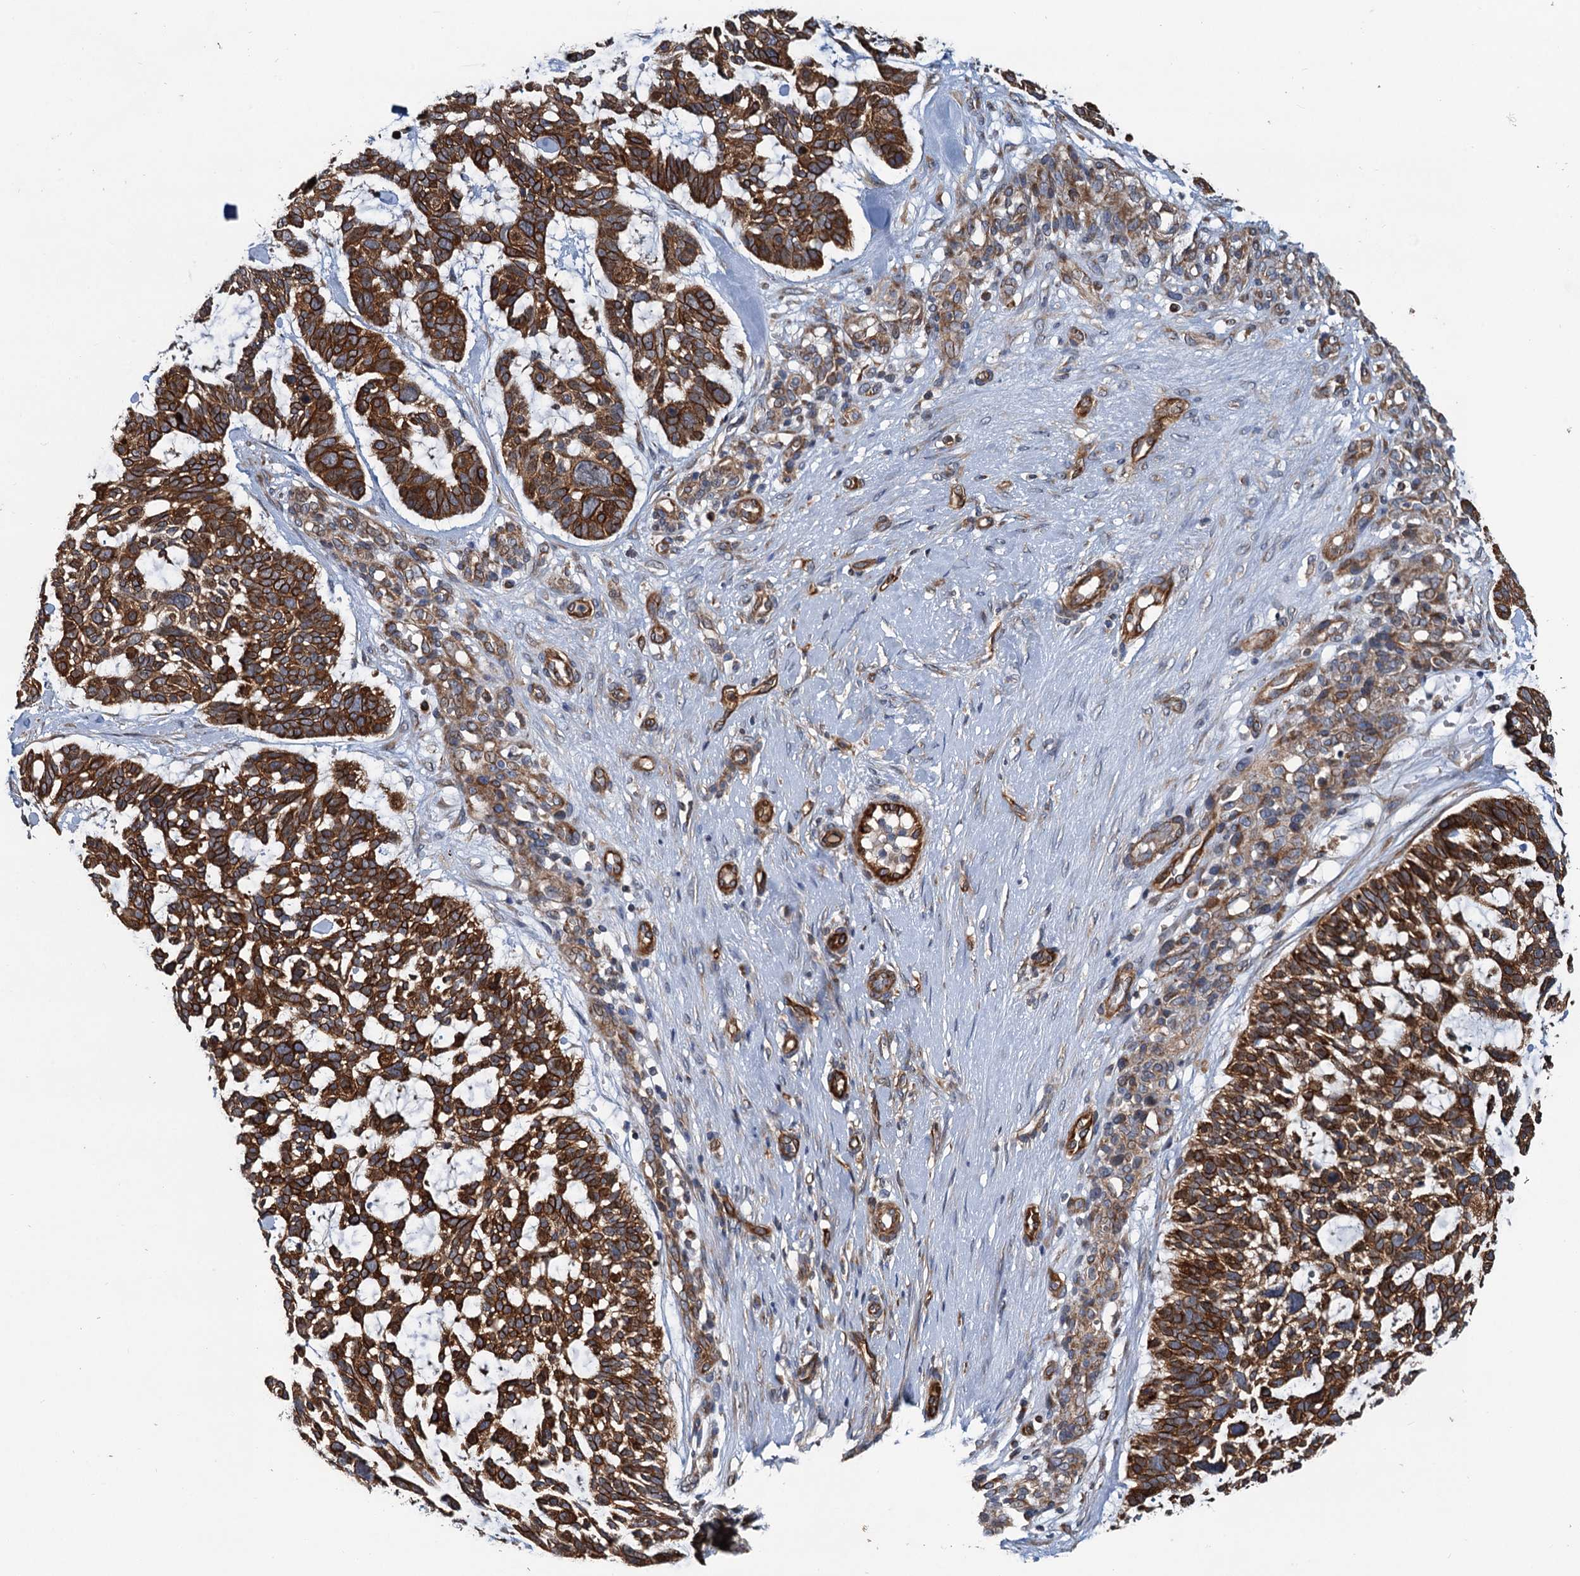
{"staining": {"intensity": "strong", "quantity": ">75%", "location": "cytoplasmic/membranous"}, "tissue": "skin cancer", "cell_type": "Tumor cells", "image_type": "cancer", "snomed": [{"axis": "morphology", "description": "Basal cell carcinoma"}, {"axis": "topography", "description": "Skin"}], "caption": "Human skin cancer (basal cell carcinoma) stained with a protein marker reveals strong staining in tumor cells.", "gene": "LRRK2", "patient": {"sex": "male", "age": 88}}